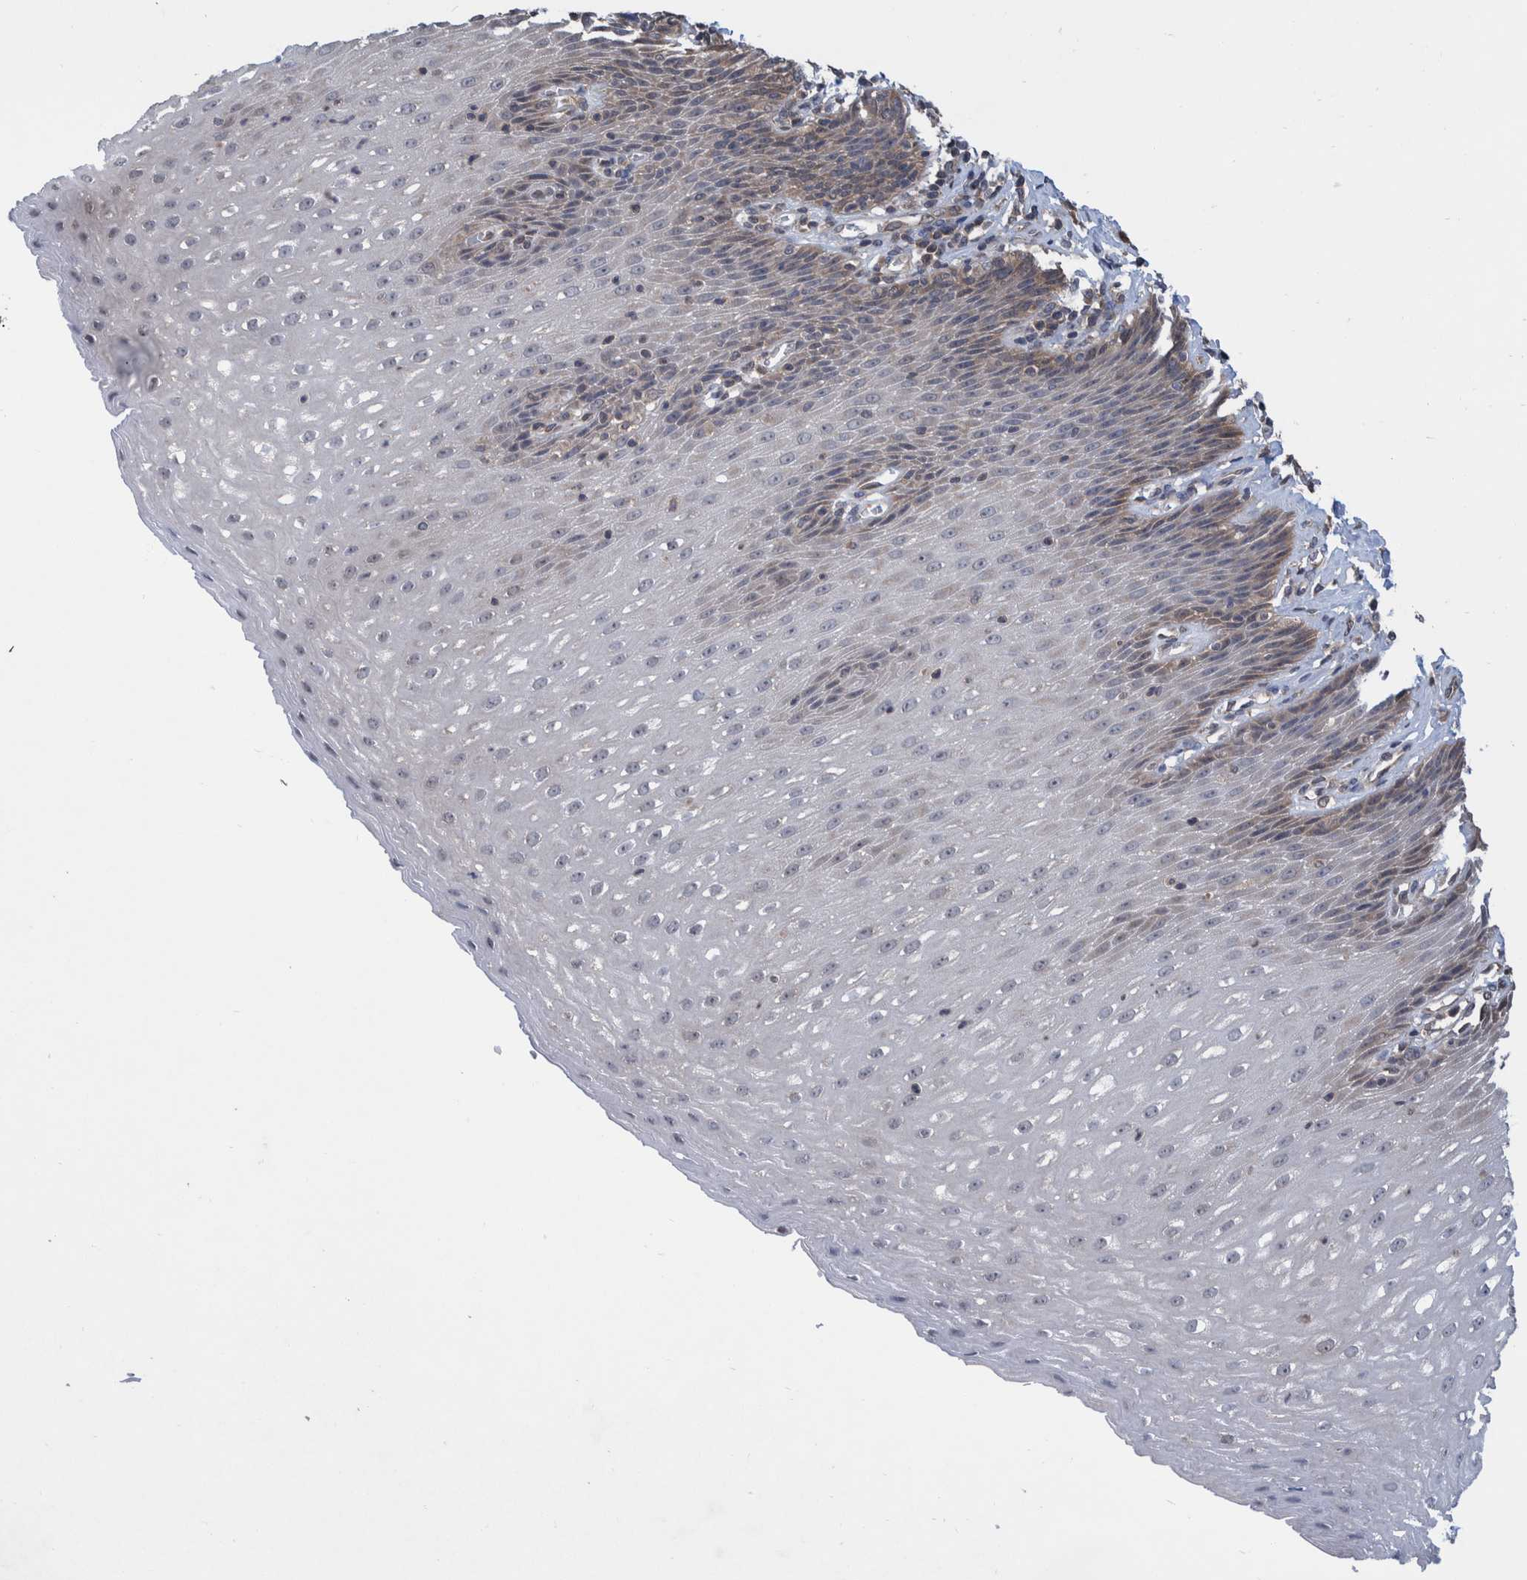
{"staining": {"intensity": "weak", "quantity": "<25%", "location": "cytoplasmic/membranous"}, "tissue": "esophagus", "cell_type": "Squamous epithelial cells", "image_type": "normal", "snomed": [{"axis": "morphology", "description": "Normal tissue, NOS"}, {"axis": "topography", "description": "Esophagus"}], "caption": "IHC image of benign esophagus: human esophagus stained with DAB demonstrates no significant protein positivity in squamous epithelial cells. (DAB immunohistochemistry (IHC) visualized using brightfield microscopy, high magnification).", "gene": "PLPBP", "patient": {"sex": "female", "age": 61}}